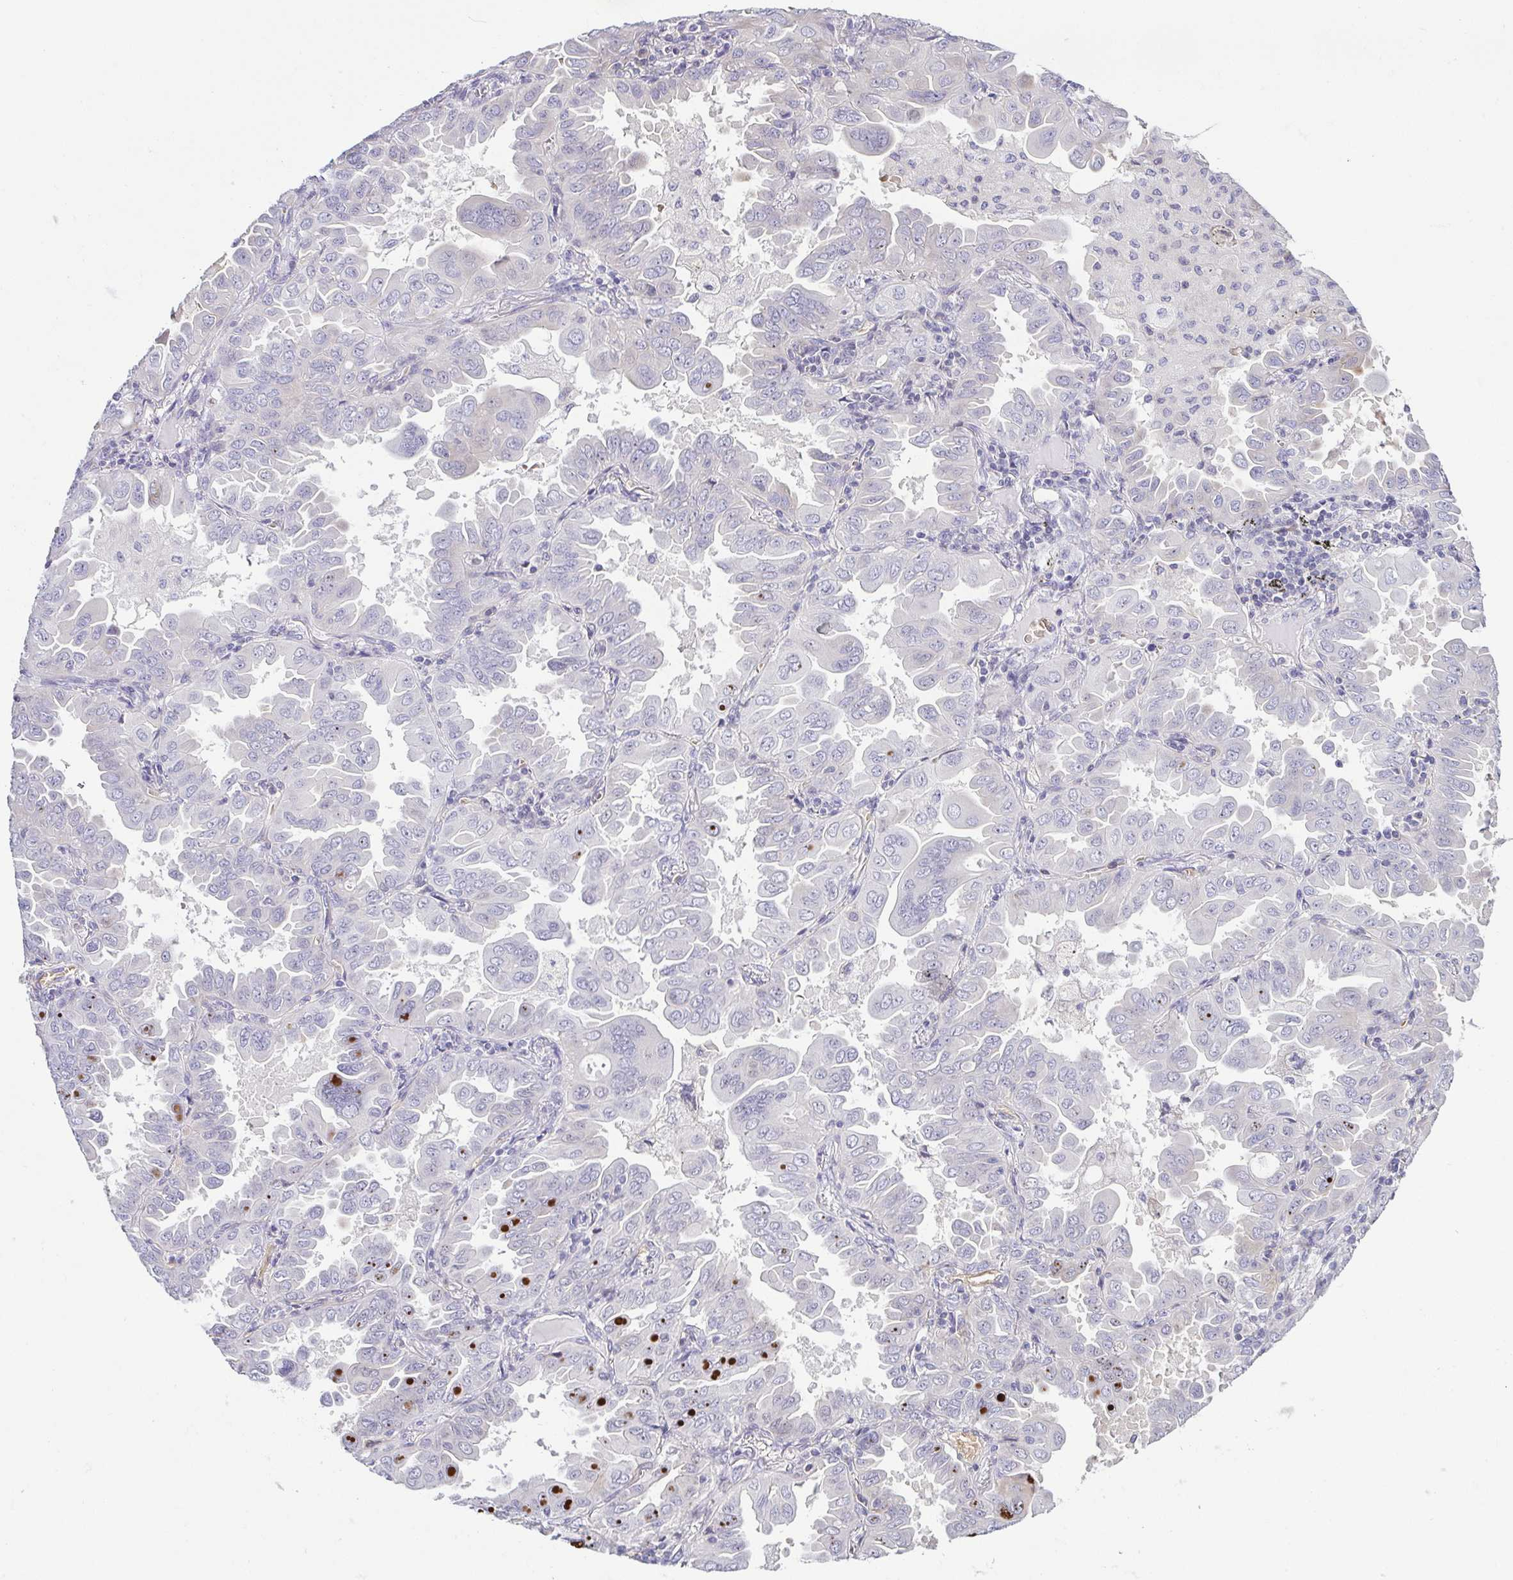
{"staining": {"intensity": "strong", "quantity": "<25%", "location": "nuclear"}, "tissue": "lung cancer", "cell_type": "Tumor cells", "image_type": "cancer", "snomed": [{"axis": "morphology", "description": "Adenocarcinoma, NOS"}, {"axis": "topography", "description": "Lung"}], "caption": "The photomicrograph demonstrates staining of adenocarcinoma (lung), revealing strong nuclear protein expression (brown color) within tumor cells.", "gene": "FAM162B", "patient": {"sex": "male", "age": 64}}